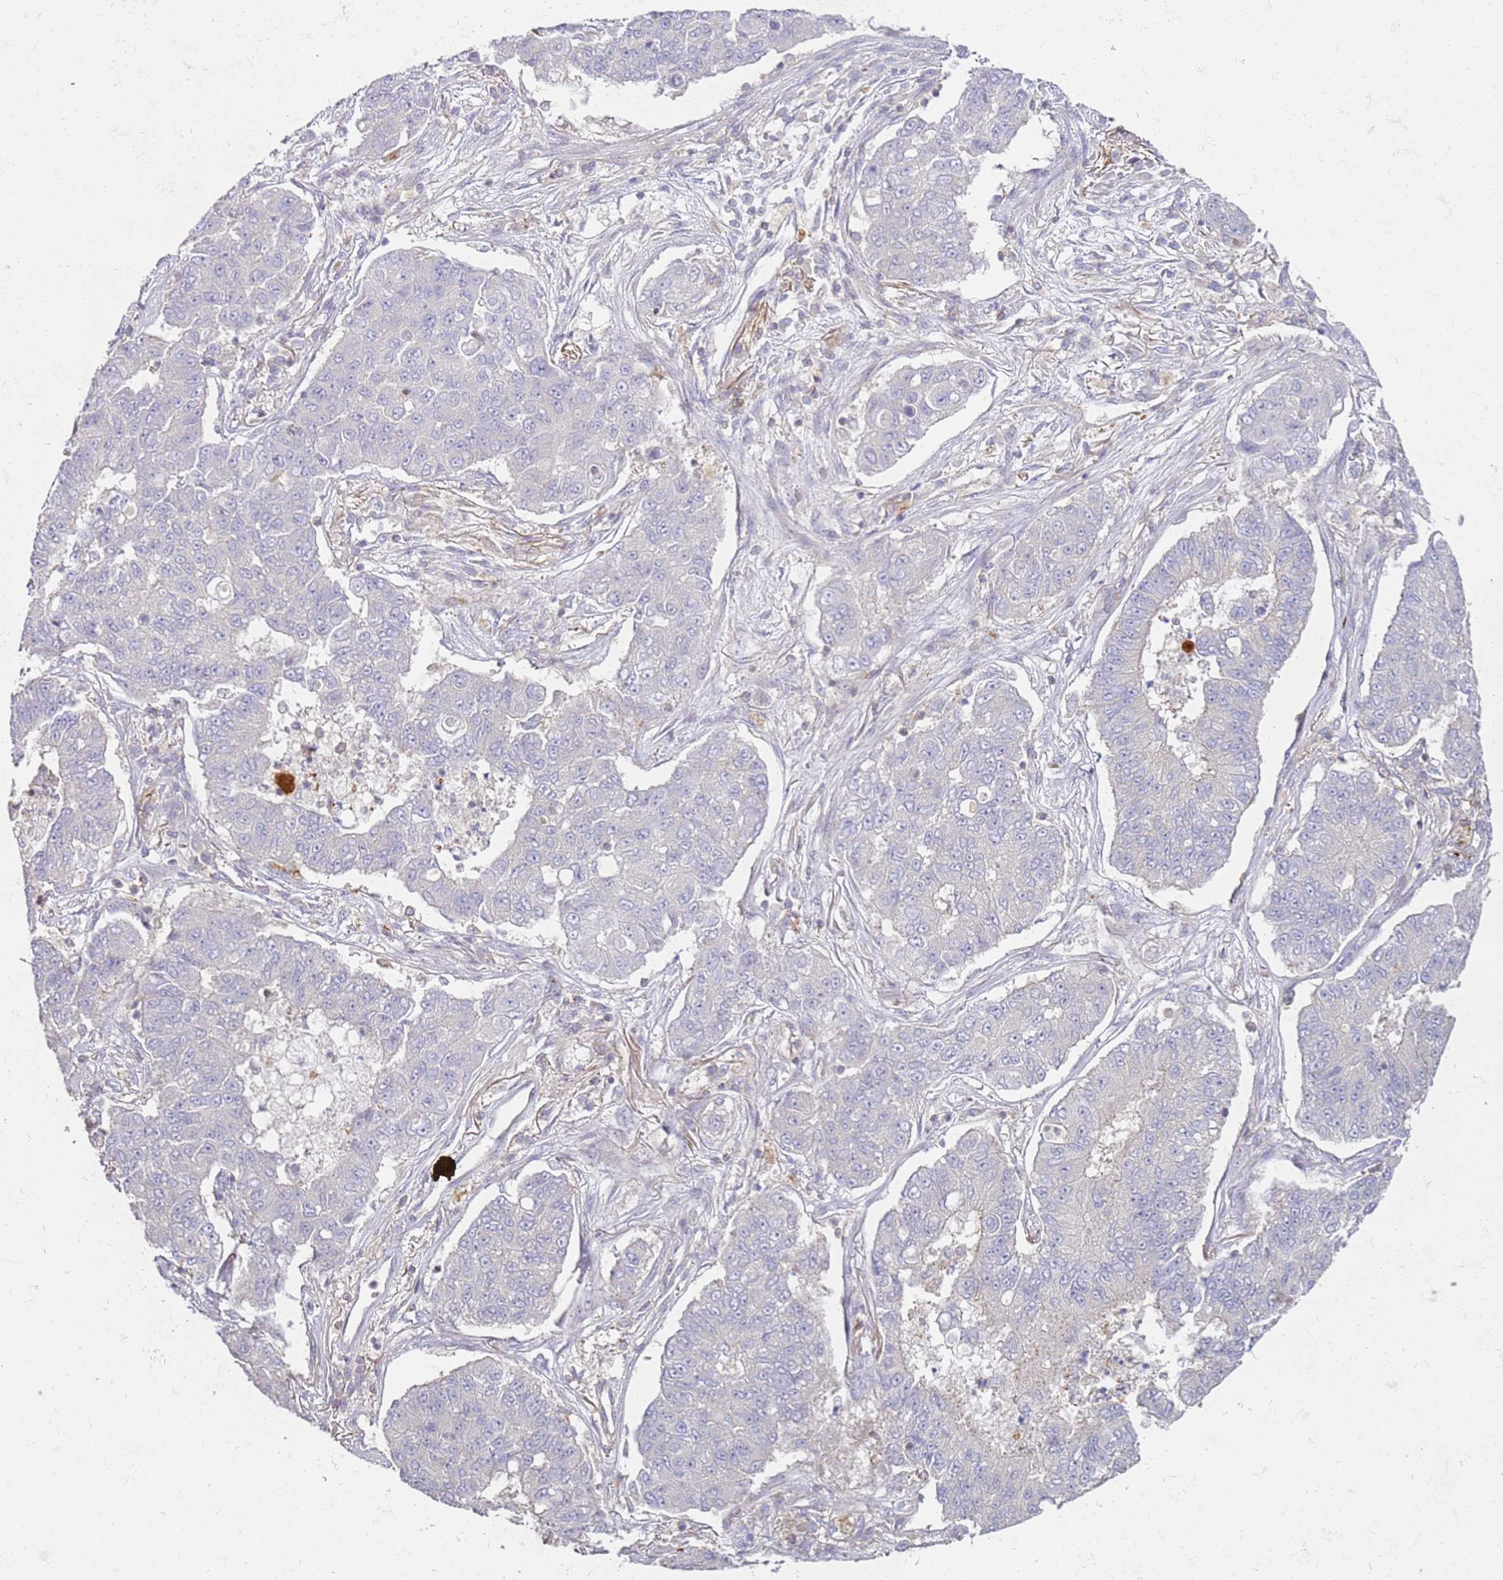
{"staining": {"intensity": "negative", "quantity": "none", "location": "none"}, "tissue": "lung cancer", "cell_type": "Tumor cells", "image_type": "cancer", "snomed": [{"axis": "morphology", "description": "Squamous cell carcinoma, NOS"}, {"axis": "topography", "description": "Lung"}], "caption": "Tumor cells show no significant protein expression in lung cancer.", "gene": "FPR1", "patient": {"sex": "male", "age": 74}}